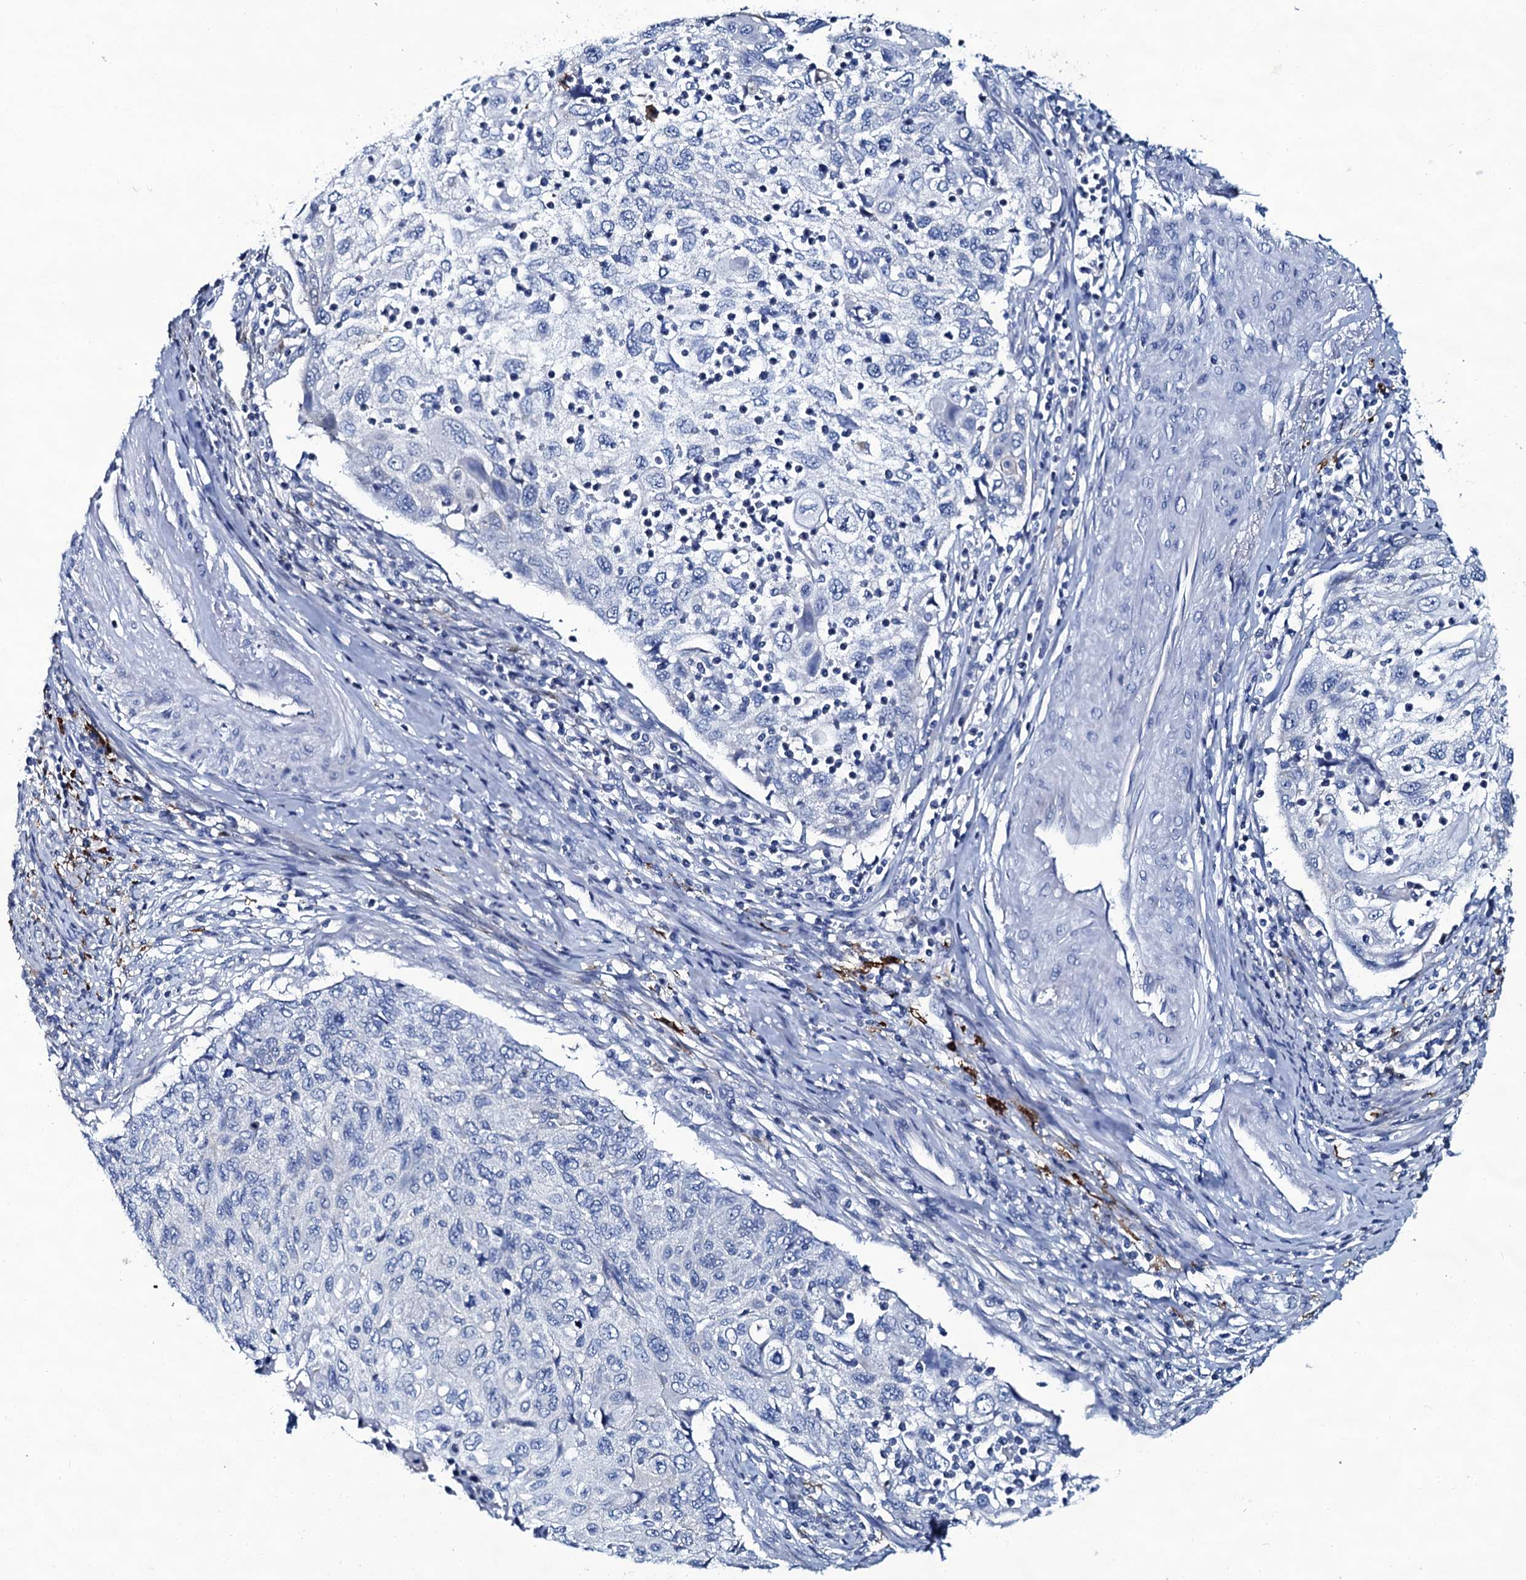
{"staining": {"intensity": "negative", "quantity": "none", "location": "none"}, "tissue": "cervical cancer", "cell_type": "Tumor cells", "image_type": "cancer", "snomed": [{"axis": "morphology", "description": "Squamous cell carcinoma, NOS"}, {"axis": "topography", "description": "Cervix"}], "caption": "This is a image of immunohistochemistry (IHC) staining of cervical squamous cell carcinoma, which shows no expression in tumor cells. (DAB (3,3'-diaminobenzidine) immunohistochemistry visualized using brightfield microscopy, high magnification).", "gene": "SLC4A7", "patient": {"sex": "female", "age": 70}}